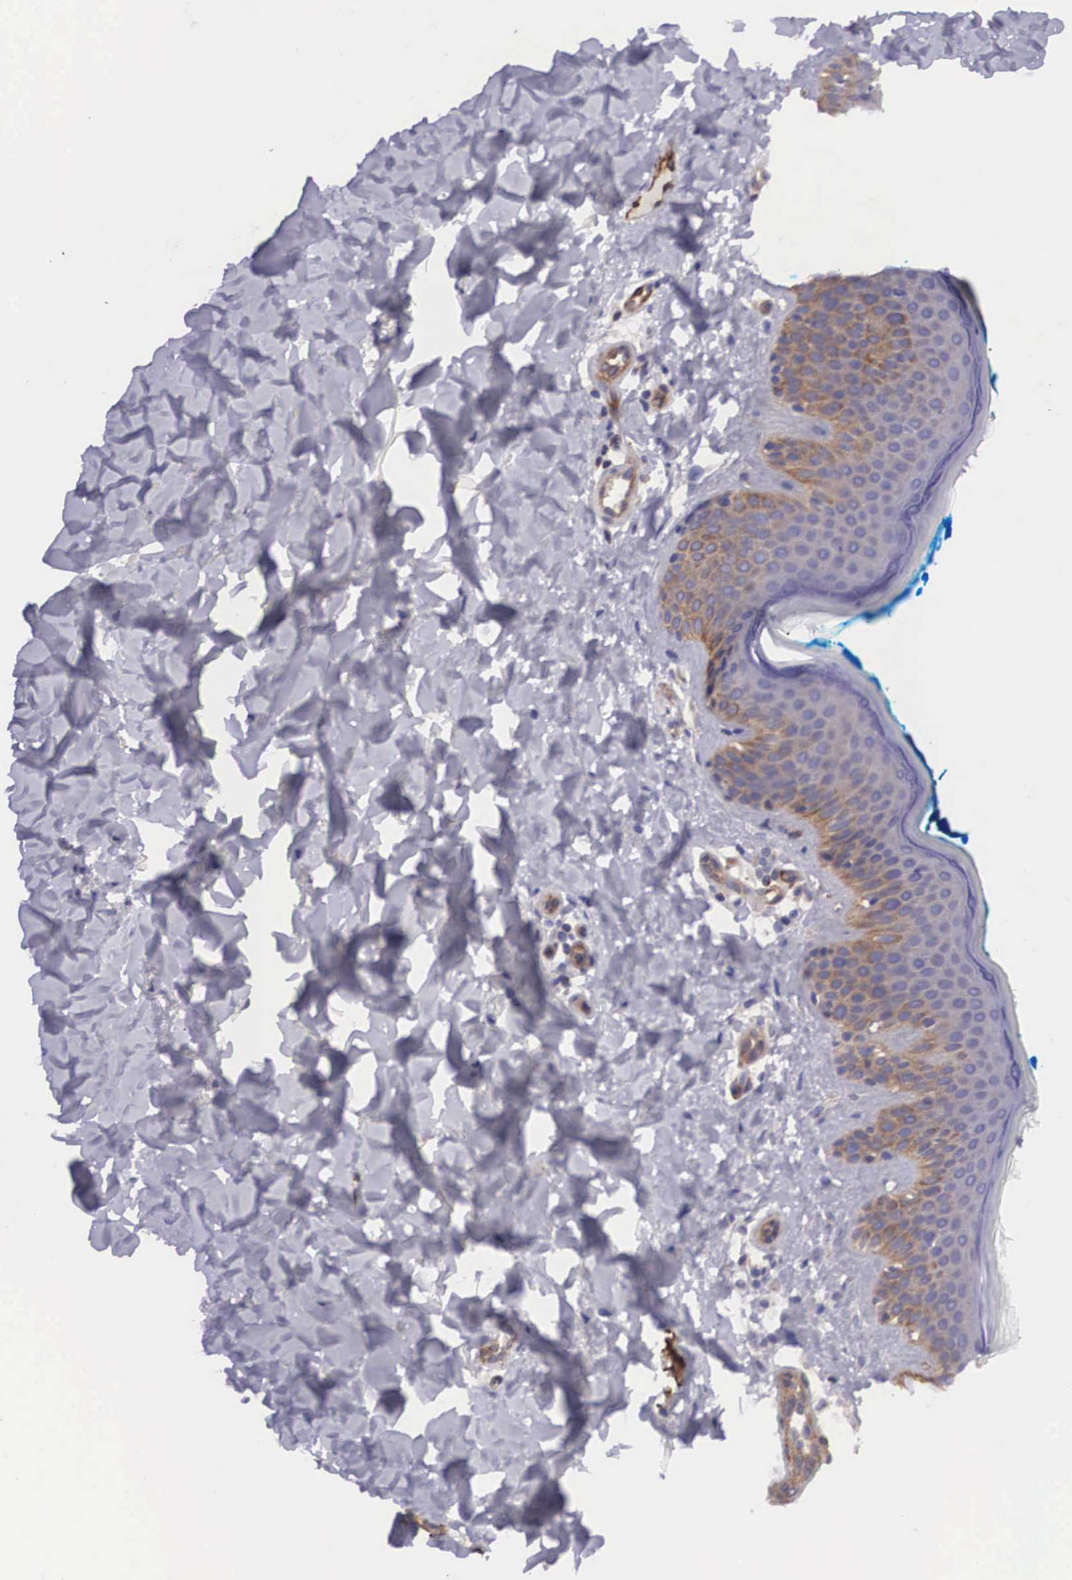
{"staining": {"intensity": "negative", "quantity": "none", "location": "none"}, "tissue": "skin", "cell_type": "Fibroblasts", "image_type": "normal", "snomed": [{"axis": "morphology", "description": "Normal tissue, NOS"}, {"axis": "topography", "description": "Skin"}], "caption": "This is an IHC micrograph of benign human skin. There is no expression in fibroblasts.", "gene": "BCAR1", "patient": {"sex": "female", "age": 17}}